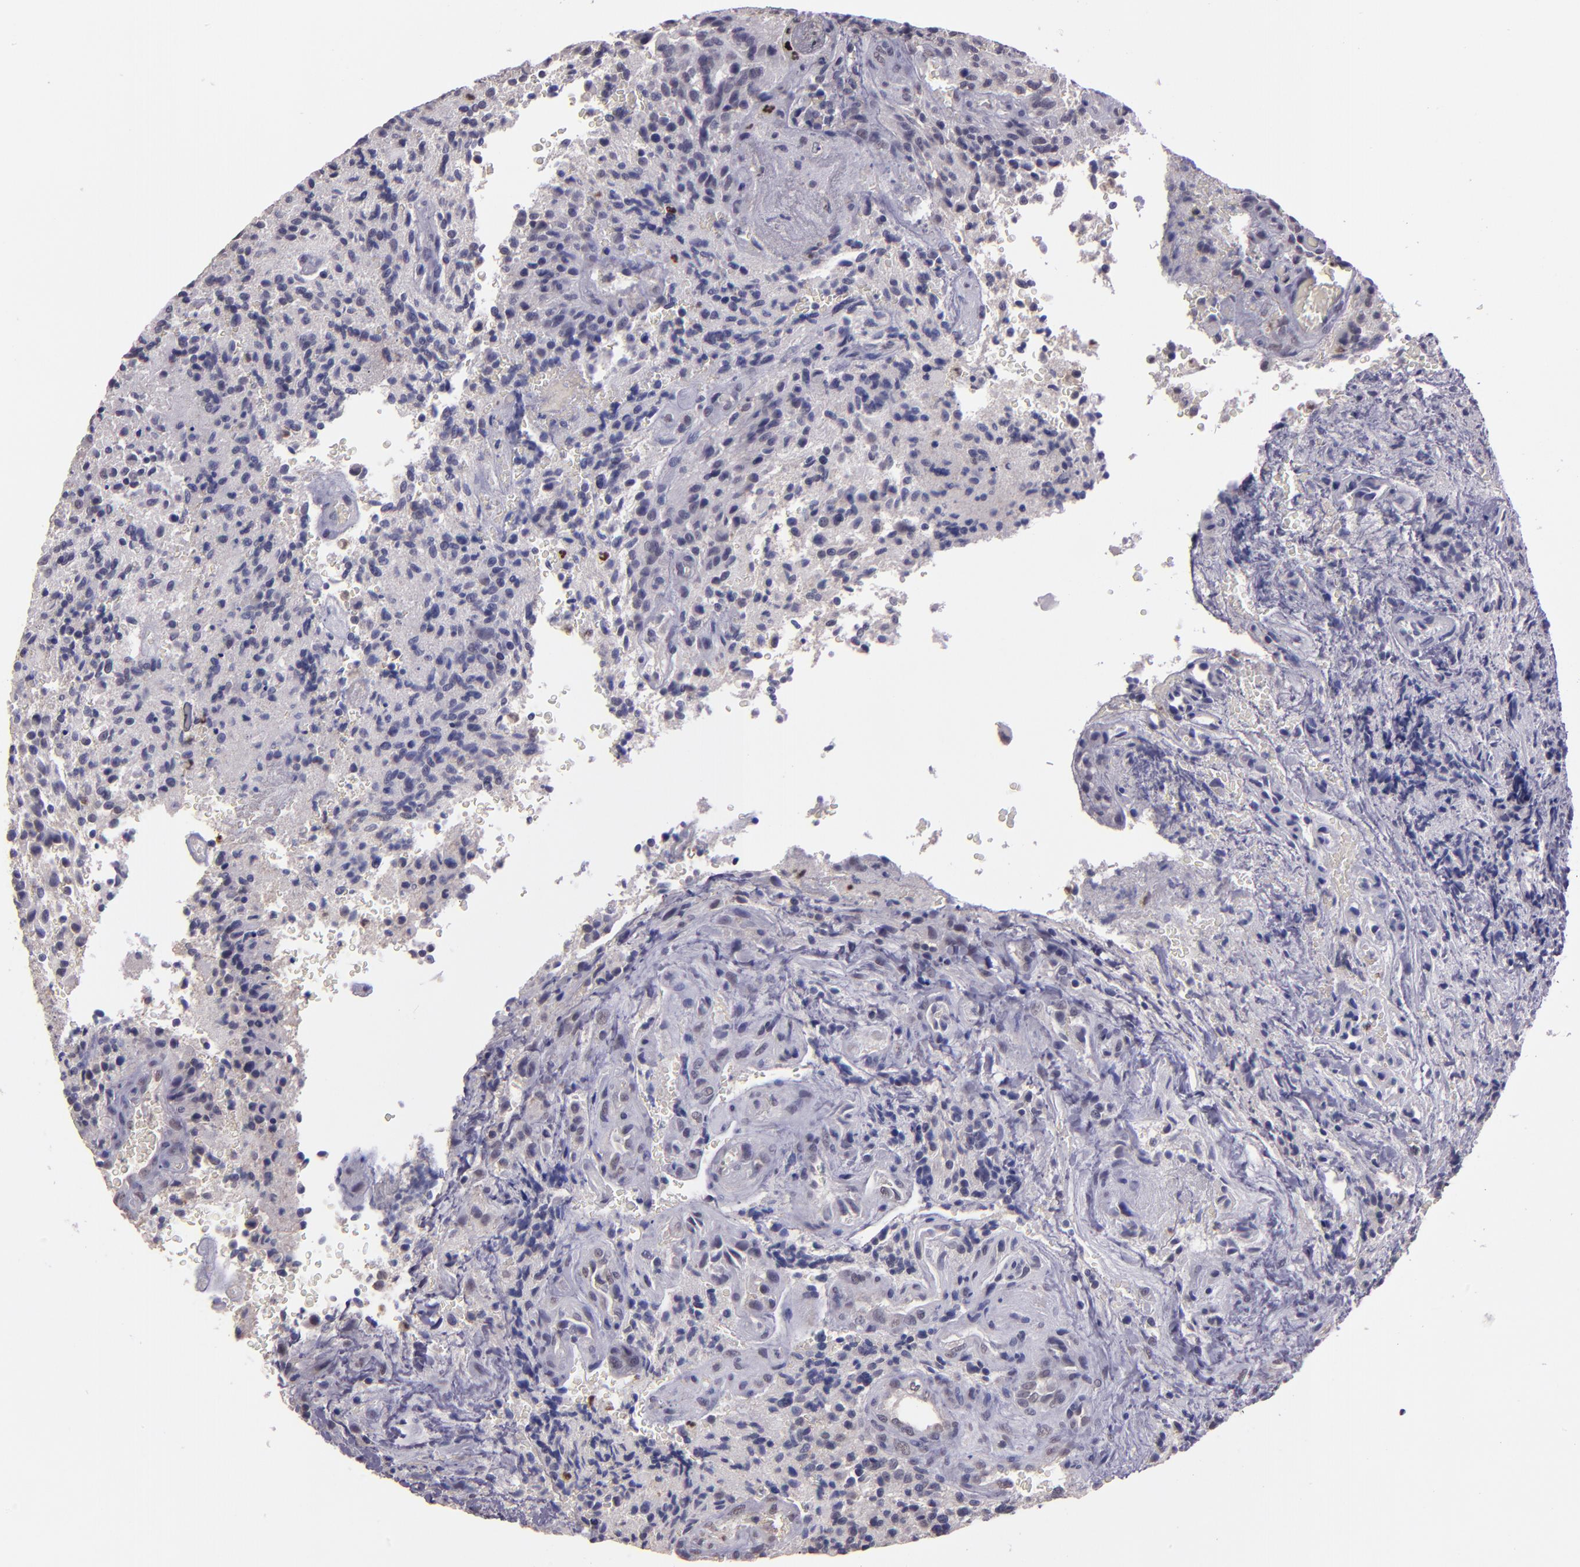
{"staining": {"intensity": "negative", "quantity": "none", "location": "none"}, "tissue": "glioma", "cell_type": "Tumor cells", "image_type": "cancer", "snomed": [{"axis": "morphology", "description": "Normal tissue, NOS"}, {"axis": "morphology", "description": "Glioma, malignant, High grade"}, {"axis": "topography", "description": "Cerebral cortex"}], "caption": "A micrograph of human glioma is negative for staining in tumor cells.", "gene": "CEBPE", "patient": {"sex": "male", "age": 56}}